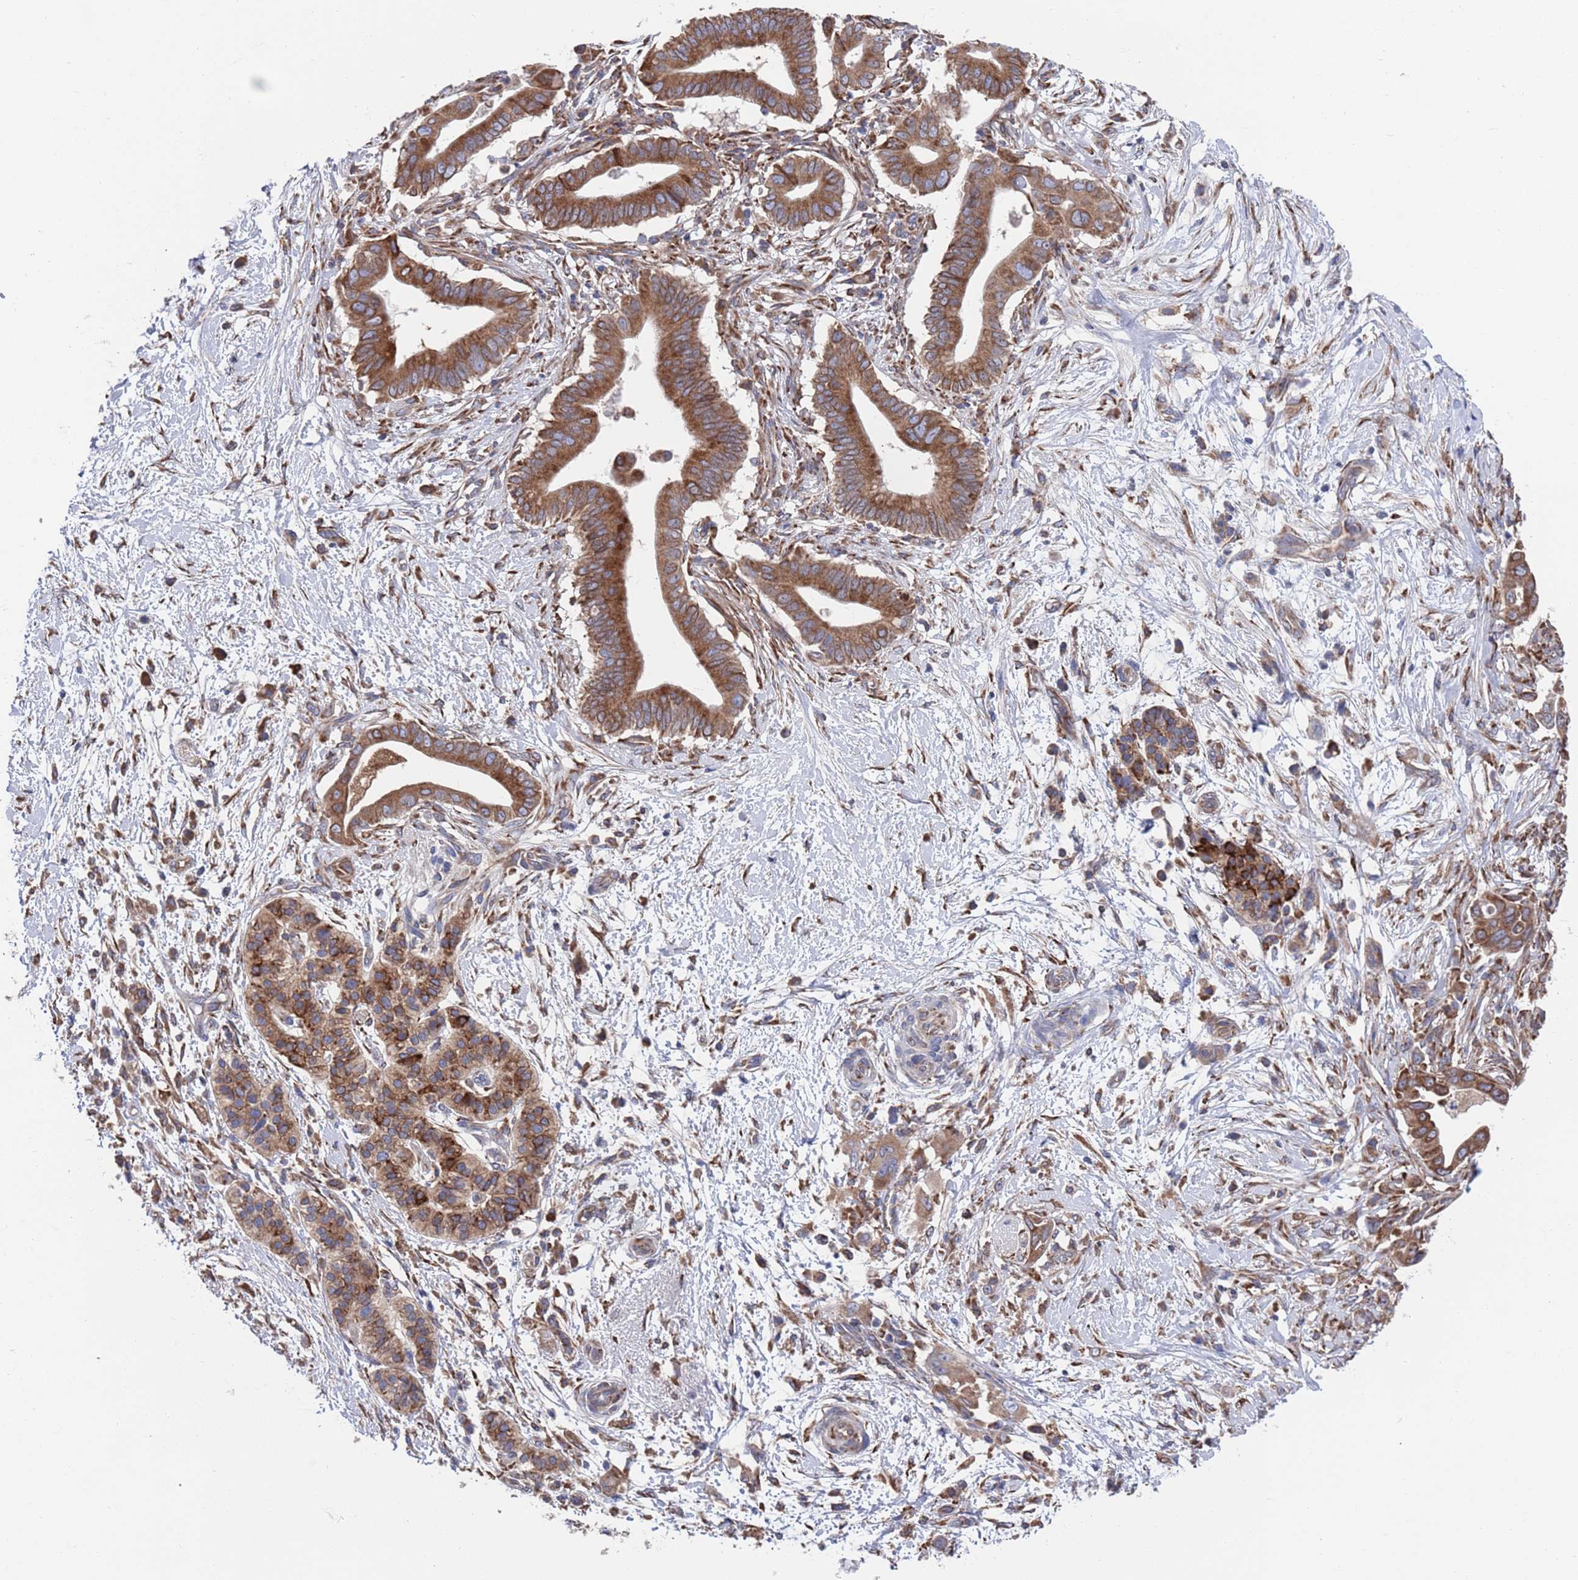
{"staining": {"intensity": "strong", "quantity": ">75%", "location": "cytoplasmic/membranous"}, "tissue": "pancreatic cancer", "cell_type": "Tumor cells", "image_type": "cancer", "snomed": [{"axis": "morphology", "description": "Adenocarcinoma, NOS"}, {"axis": "topography", "description": "Pancreas"}], "caption": "DAB immunohistochemical staining of adenocarcinoma (pancreatic) reveals strong cytoplasmic/membranous protein staining in about >75% of tumor cells. Using DAB (brown) and hematoxylin (blue) stains, captured at high magnification using brightfield microscopy.", "gene": "GID8", "patient": {"sex": "male", "age": 68}}